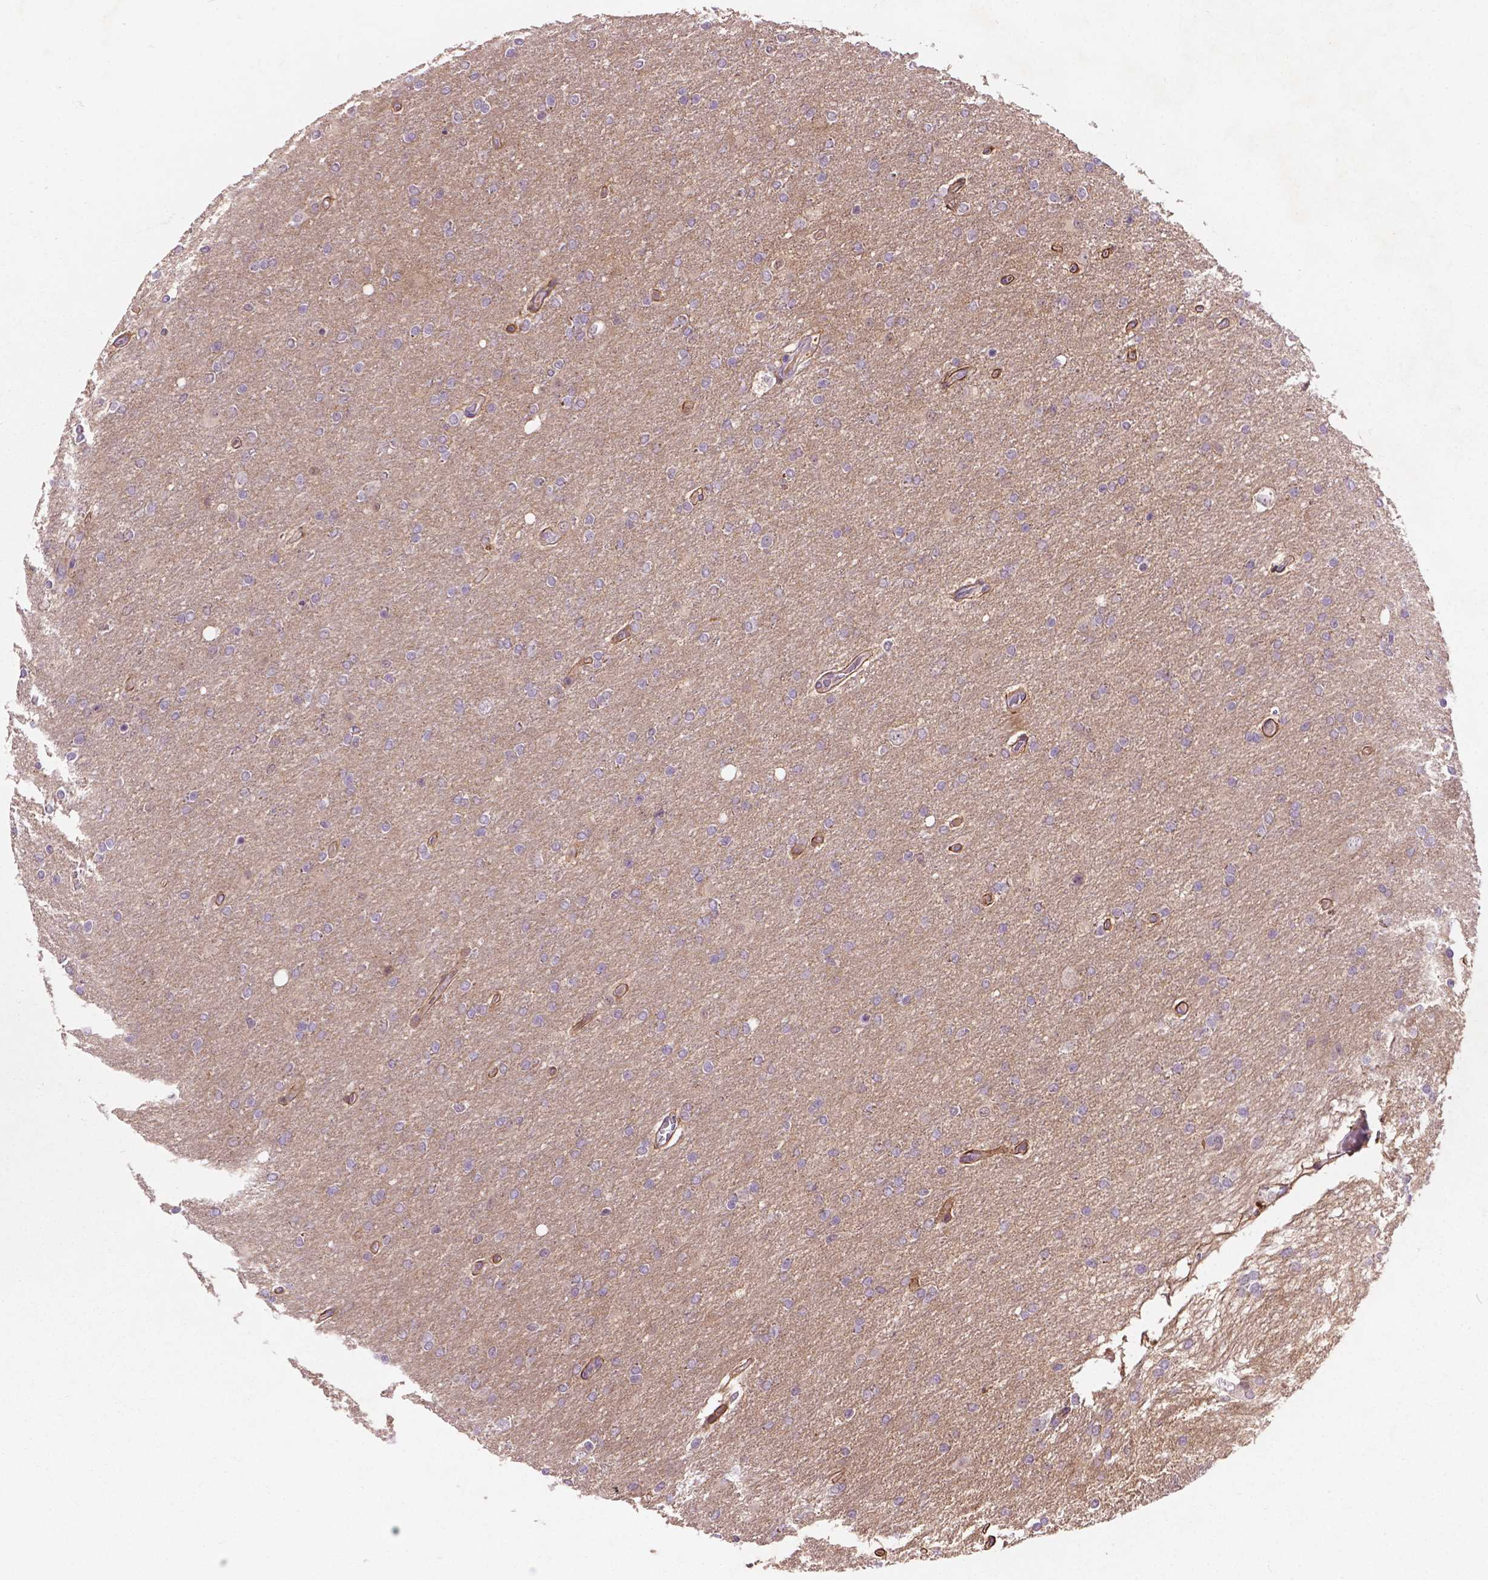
{"staining": {"intensity": "negative", "quantity": "none", "location": "none"}, "tissue": "glioma", "cell_type": "Tumor cells", "image_type": "cancer", "snomed": [{"axis": "morphology", "description": "Glioma, malignant, High grade"}, {"axis": "topography", "description": "Cerebral cortex"}], "caption": "This is an IHC micrograph of malignant glioma (high-grade). There is no positivity in tumor cells.", "gene": "GXYLT2", "patient": {"sex": "male", "age": 70}}